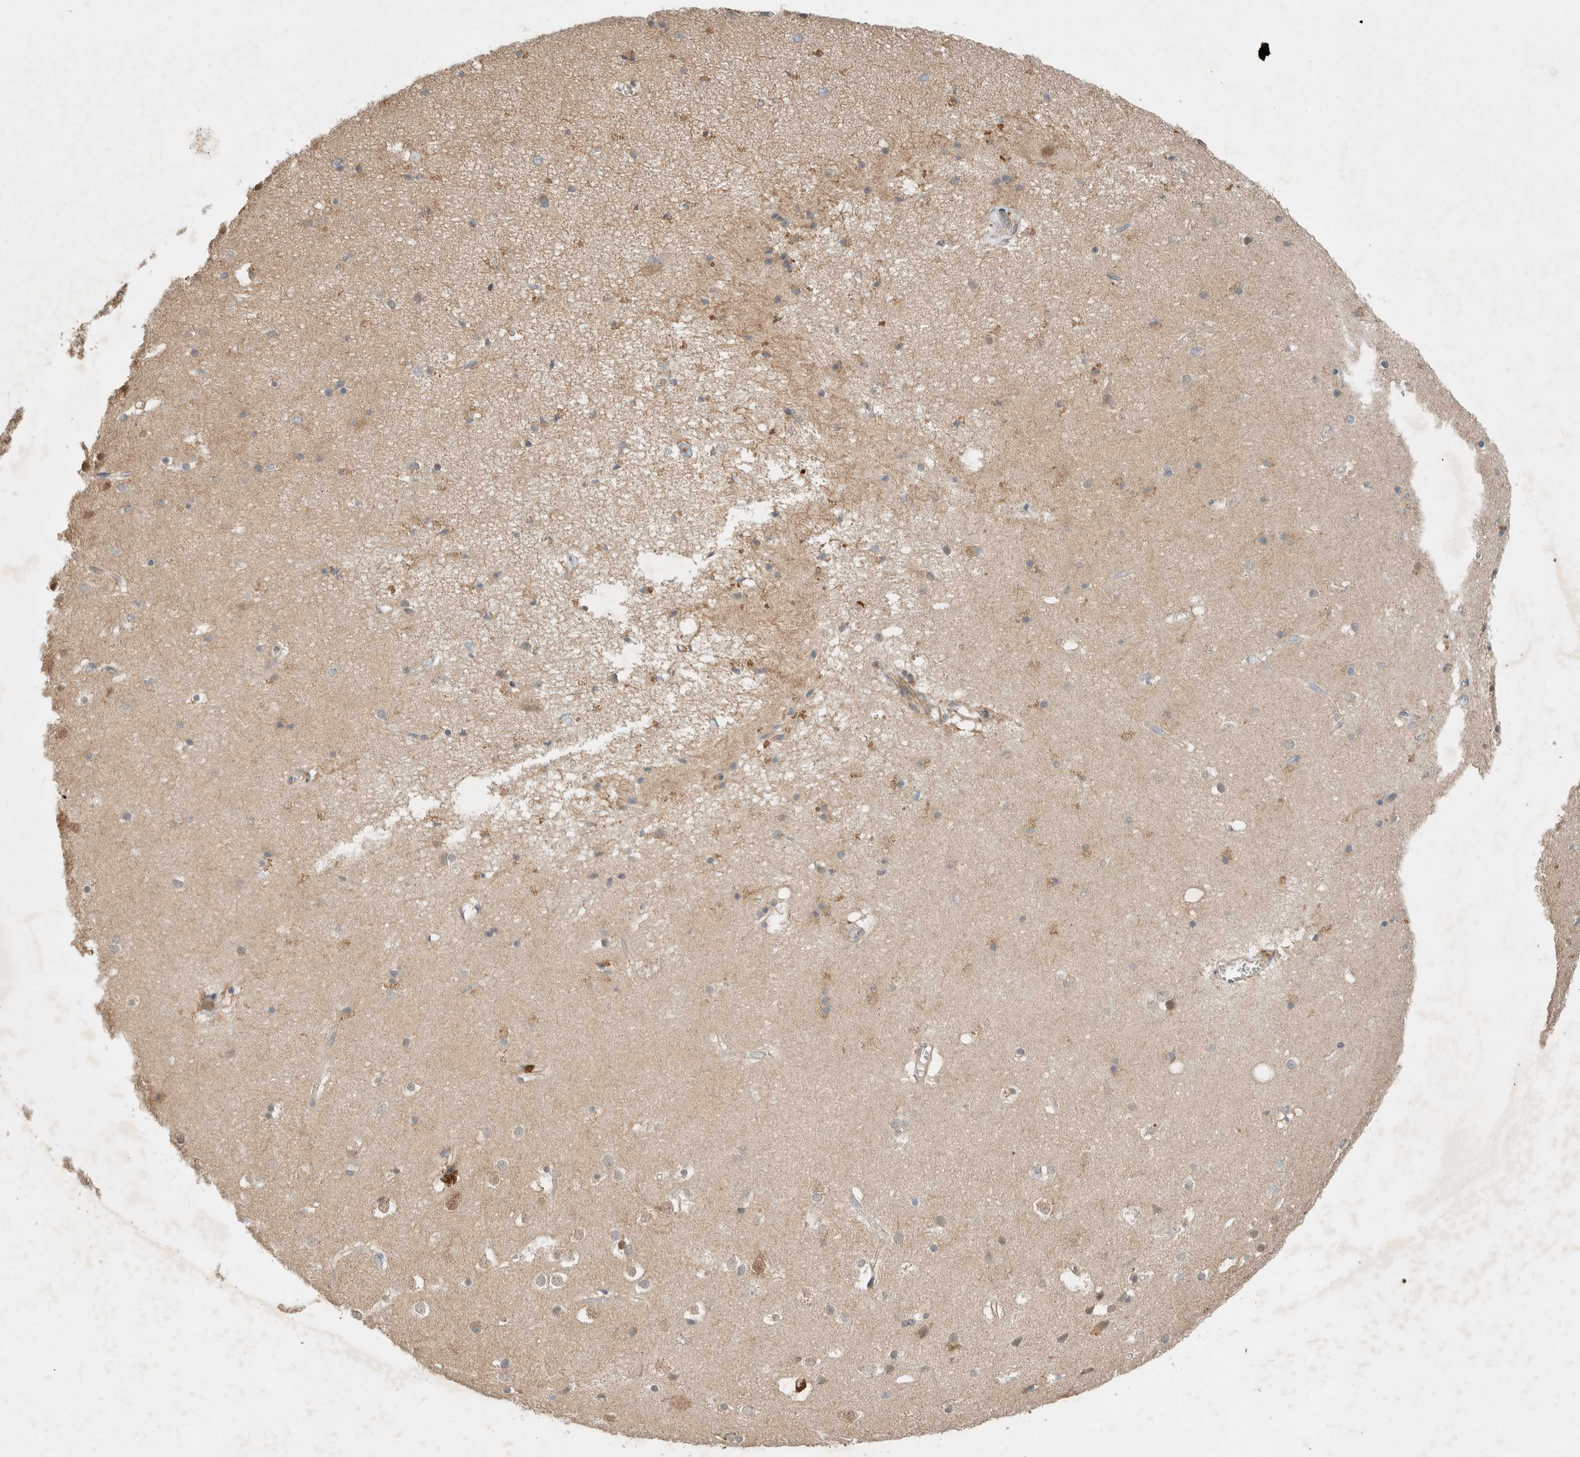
{"staining": {"intensity": "weak", "quantity": ">75%", "location": "cytoplasmic/membranous"}, "tissue": "cerebral cortex", "cell_type": "Endothelial cells", "image_type": "normal", "snomed": [{"axis": "morphology", "description": "Normal tissue, NOS"}, {"axis": "topography", "description": "Cerebral cortex"}], "caption": "Cerebral cortex stained with immunohistochemistry demonstrates weak cytoplasmic/membranous positivity in about >75% of endothelial cells.", "gene": "ARMC9", "patient": {"sex": "male", "age": 54}}